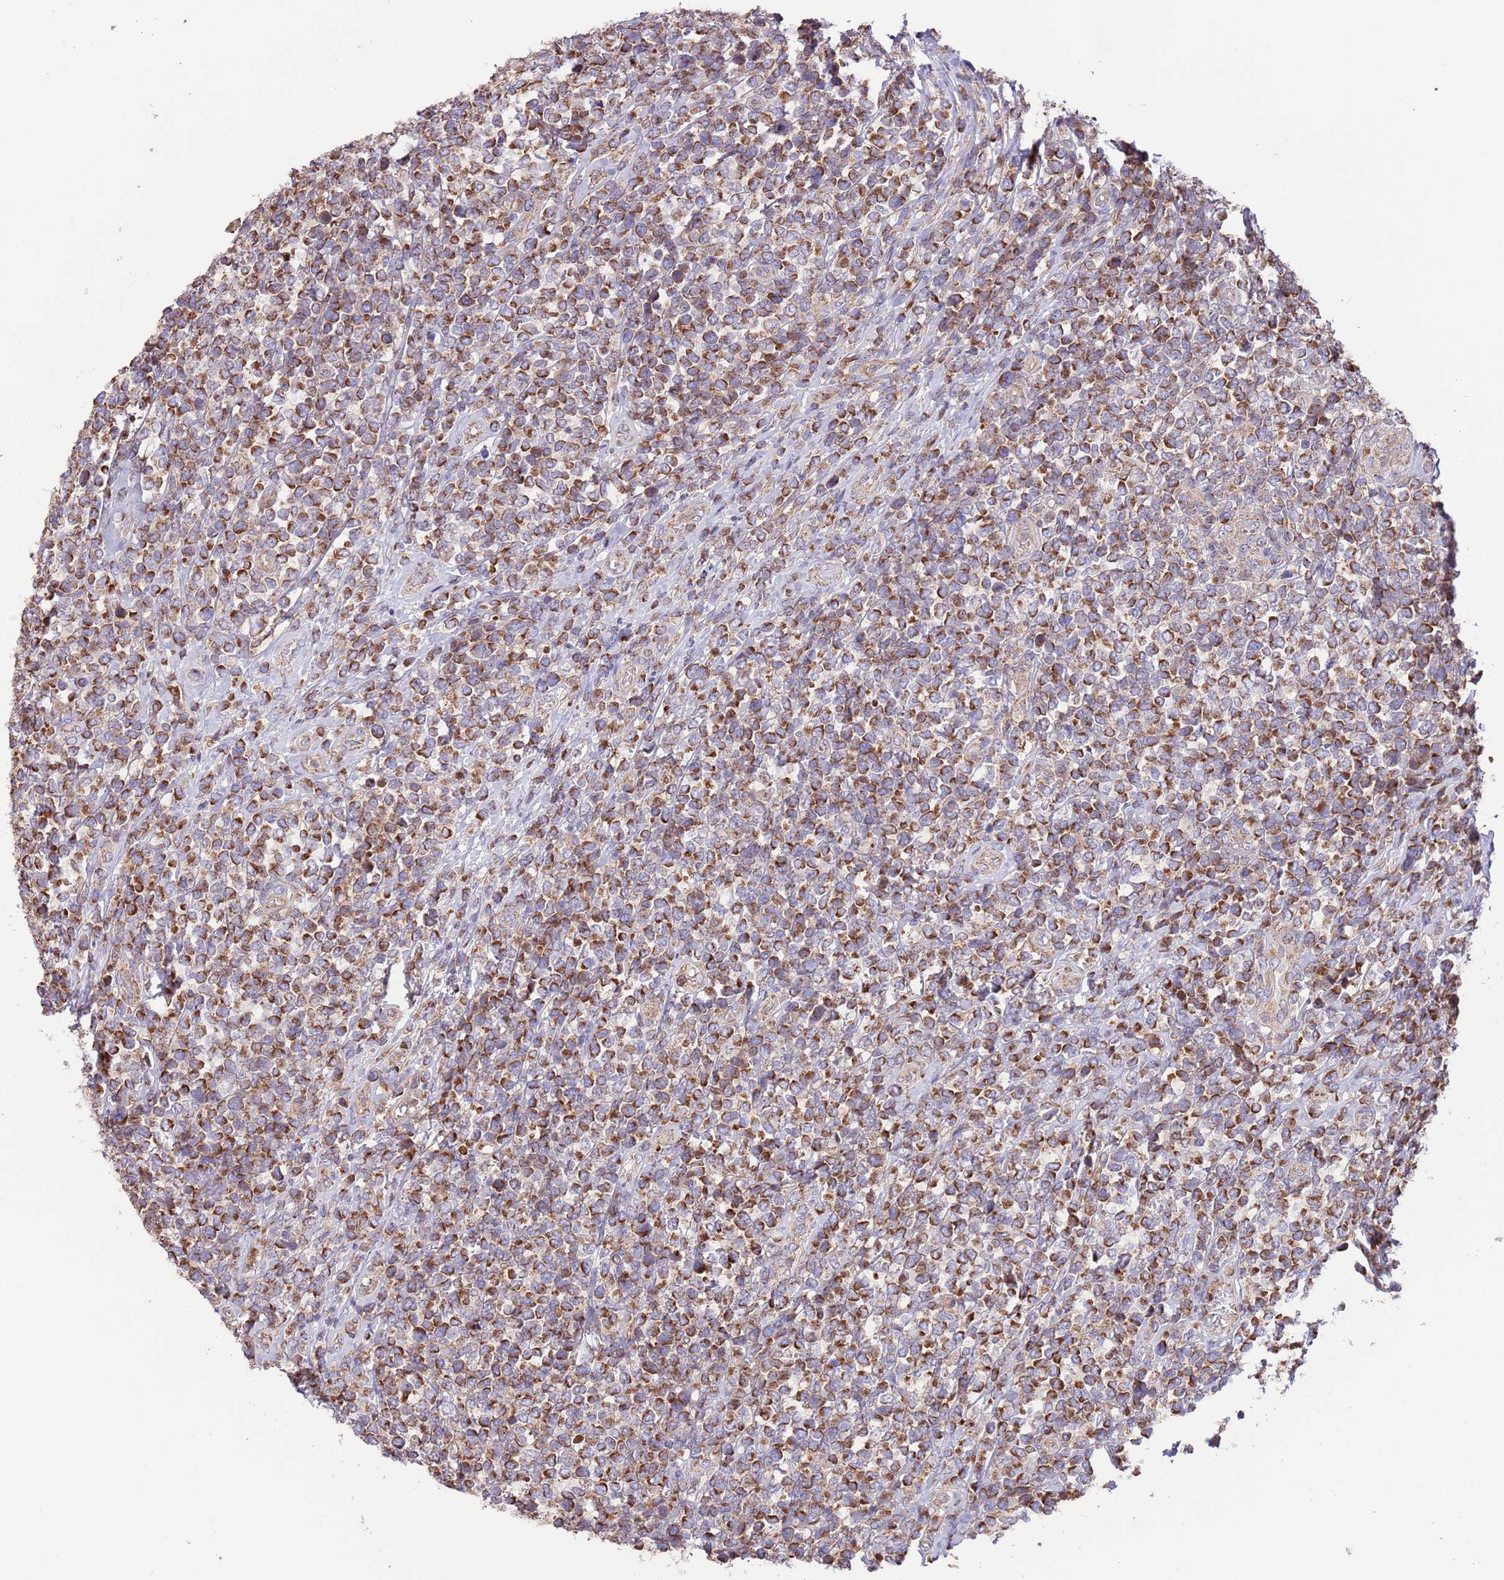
{"staining": {"intensity": "strong", "quantity": ">75%", "location": "cytoplasmic/membranous"}, "tissue": "lymphoma", "cell_type": "Tumor cells", "image_type": "cancer", "snomed": [{"axis": "morphology", "description": "Malignant lymphoma, non-Hodgkin's type, High grade"}, {"axis": "topography", "description": "Soft tissue"}], "caption": "Lymphoma tissue reveals strong cytoplasmic/membranous expression in approximately >75% of tumor cells", "gene": "DNAJA3", "patient": {"sex": "female", "age": 56}}